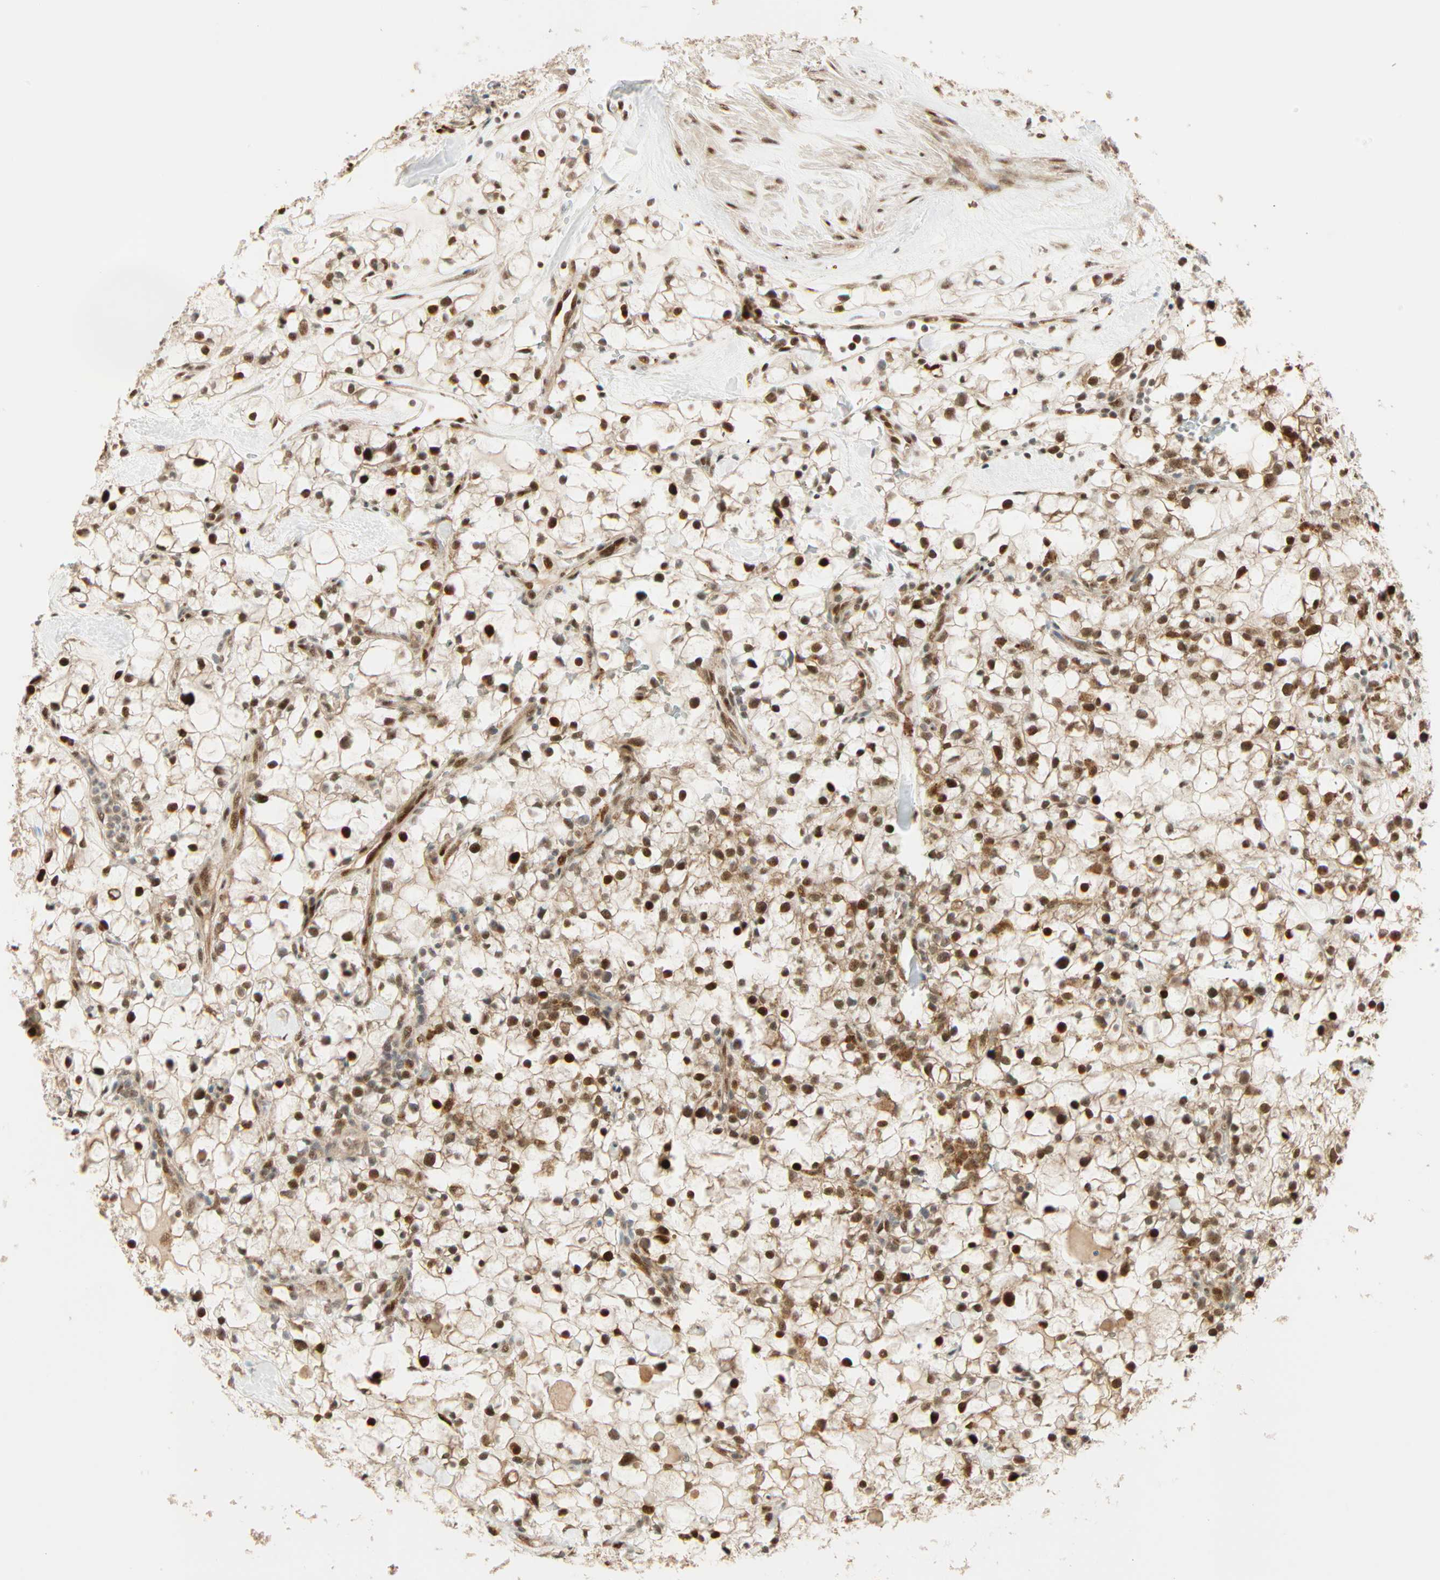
{"staining": {"intensity": "strong", "quantity": ">75%", "location": "cytoplasmic/membranous,nuclear"}, "tissue": "renal cancer", "cell_type": "Tumor cells", "image_type": "cancer", "snomed": [{"axis": "morphology", "description": "Adenocarcinoma, NOS"}, {"axis": "topography", "description": "Kidney"}], "caption": "Renal cancer (adenocarcinoma) tissue displays strong cytoplasmic/membranous and nuclear expression in about >75% of tumor cells", "gene": "PNPLA6", "patient": {"sex": "female", "age": 60}}